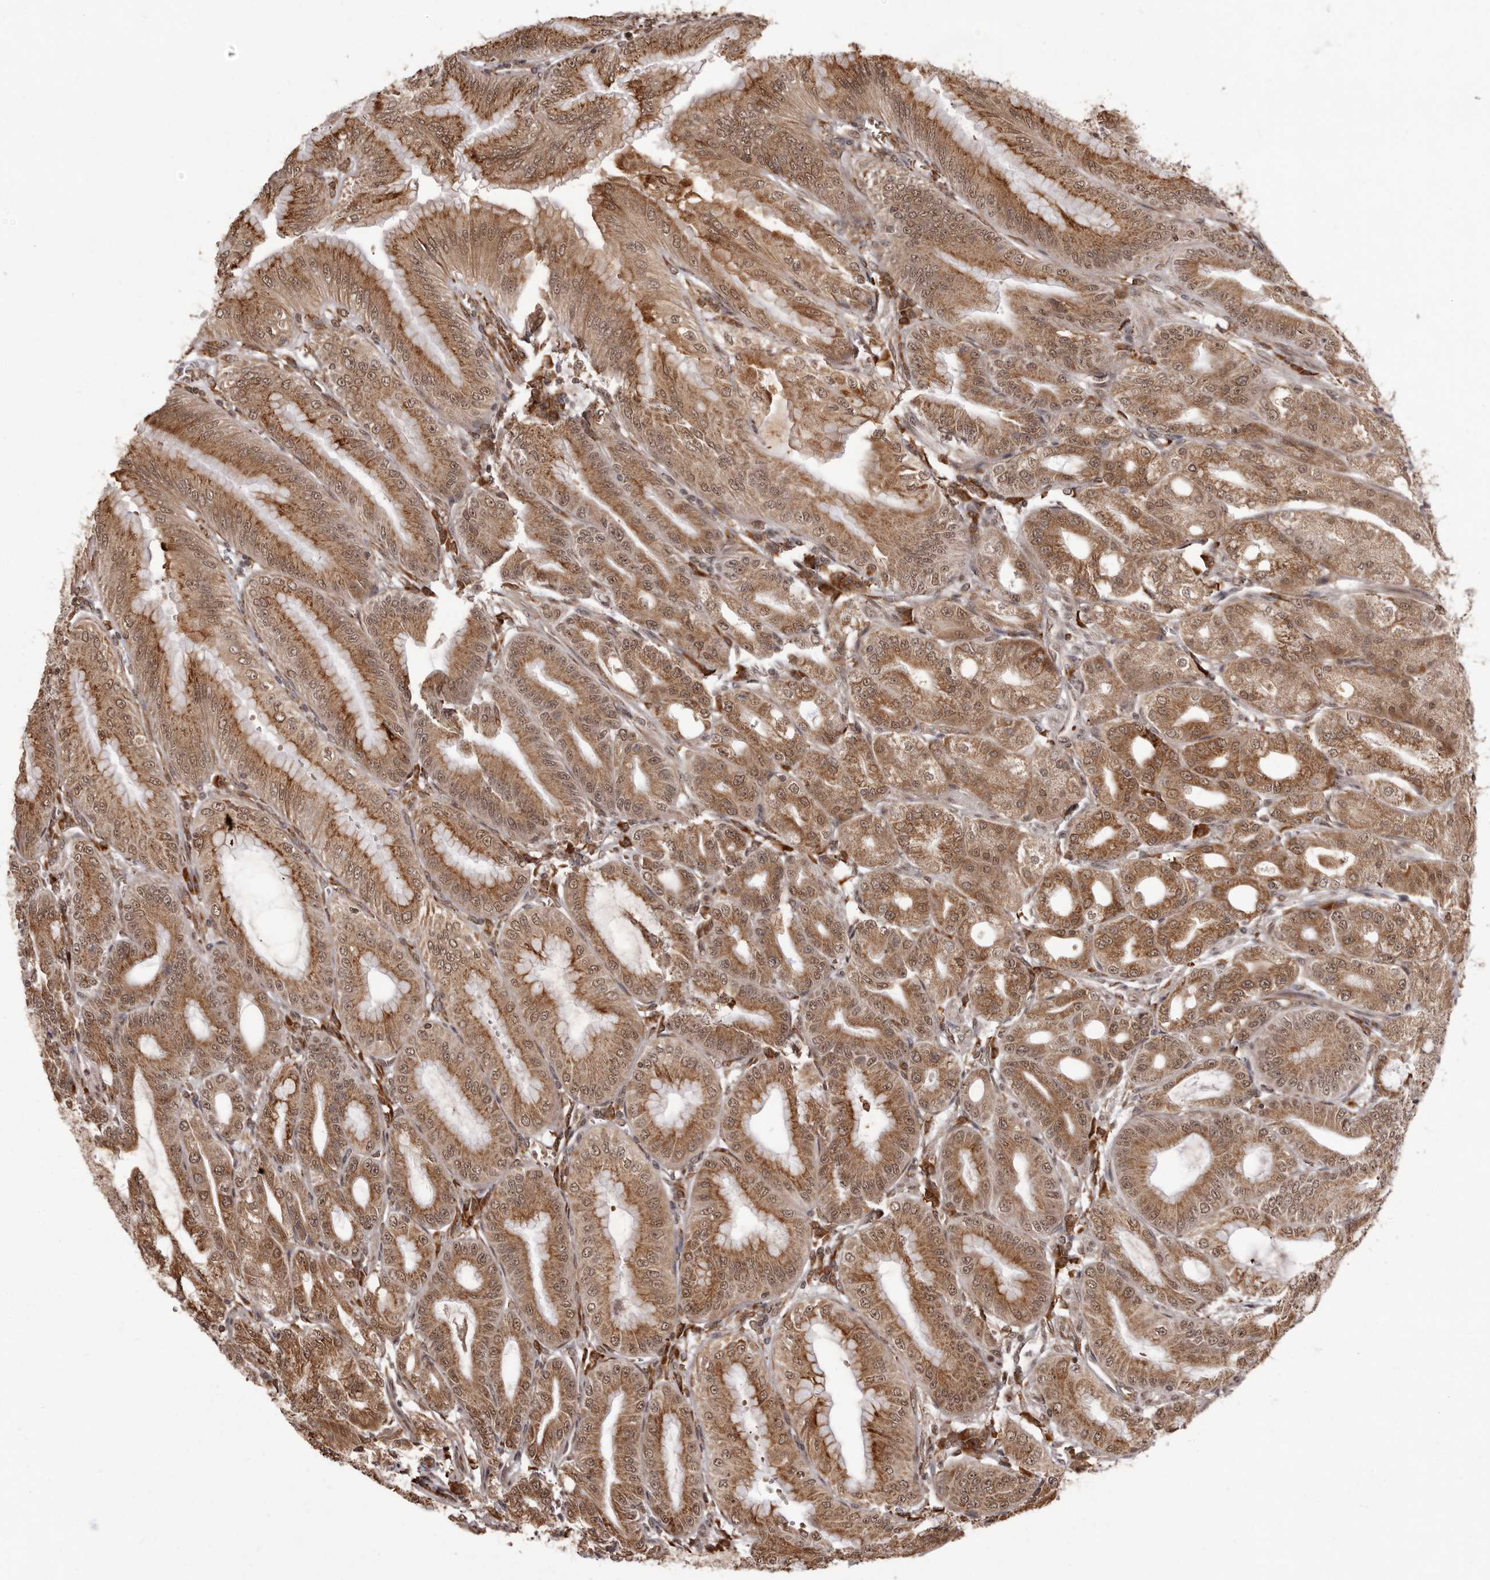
{"staining": {"intensity": "strong", "quantity": ">75%", "location": "cytoplasmic/membranous,nuclear"}, "tissue": "stomach", "cell_type": "Glandular cells", "image_type": "normal", "snomed": [{"axis": "morphology", "description": "Normal tissue, NOS"}, {"axis": "topography", "description": "Stomach, lower"}], "caption": "A histopathology image of stomach stained for a protein displays strong cytoplasmic/membranous,nuclear brown staining in glandular cells. The protein is stained brown, and the nuclei are stained in blue (DAB IHC with brightfield microscopy, high magnification).", "gene": "IL32", "patient": {"sex": "male", "age": 71}}